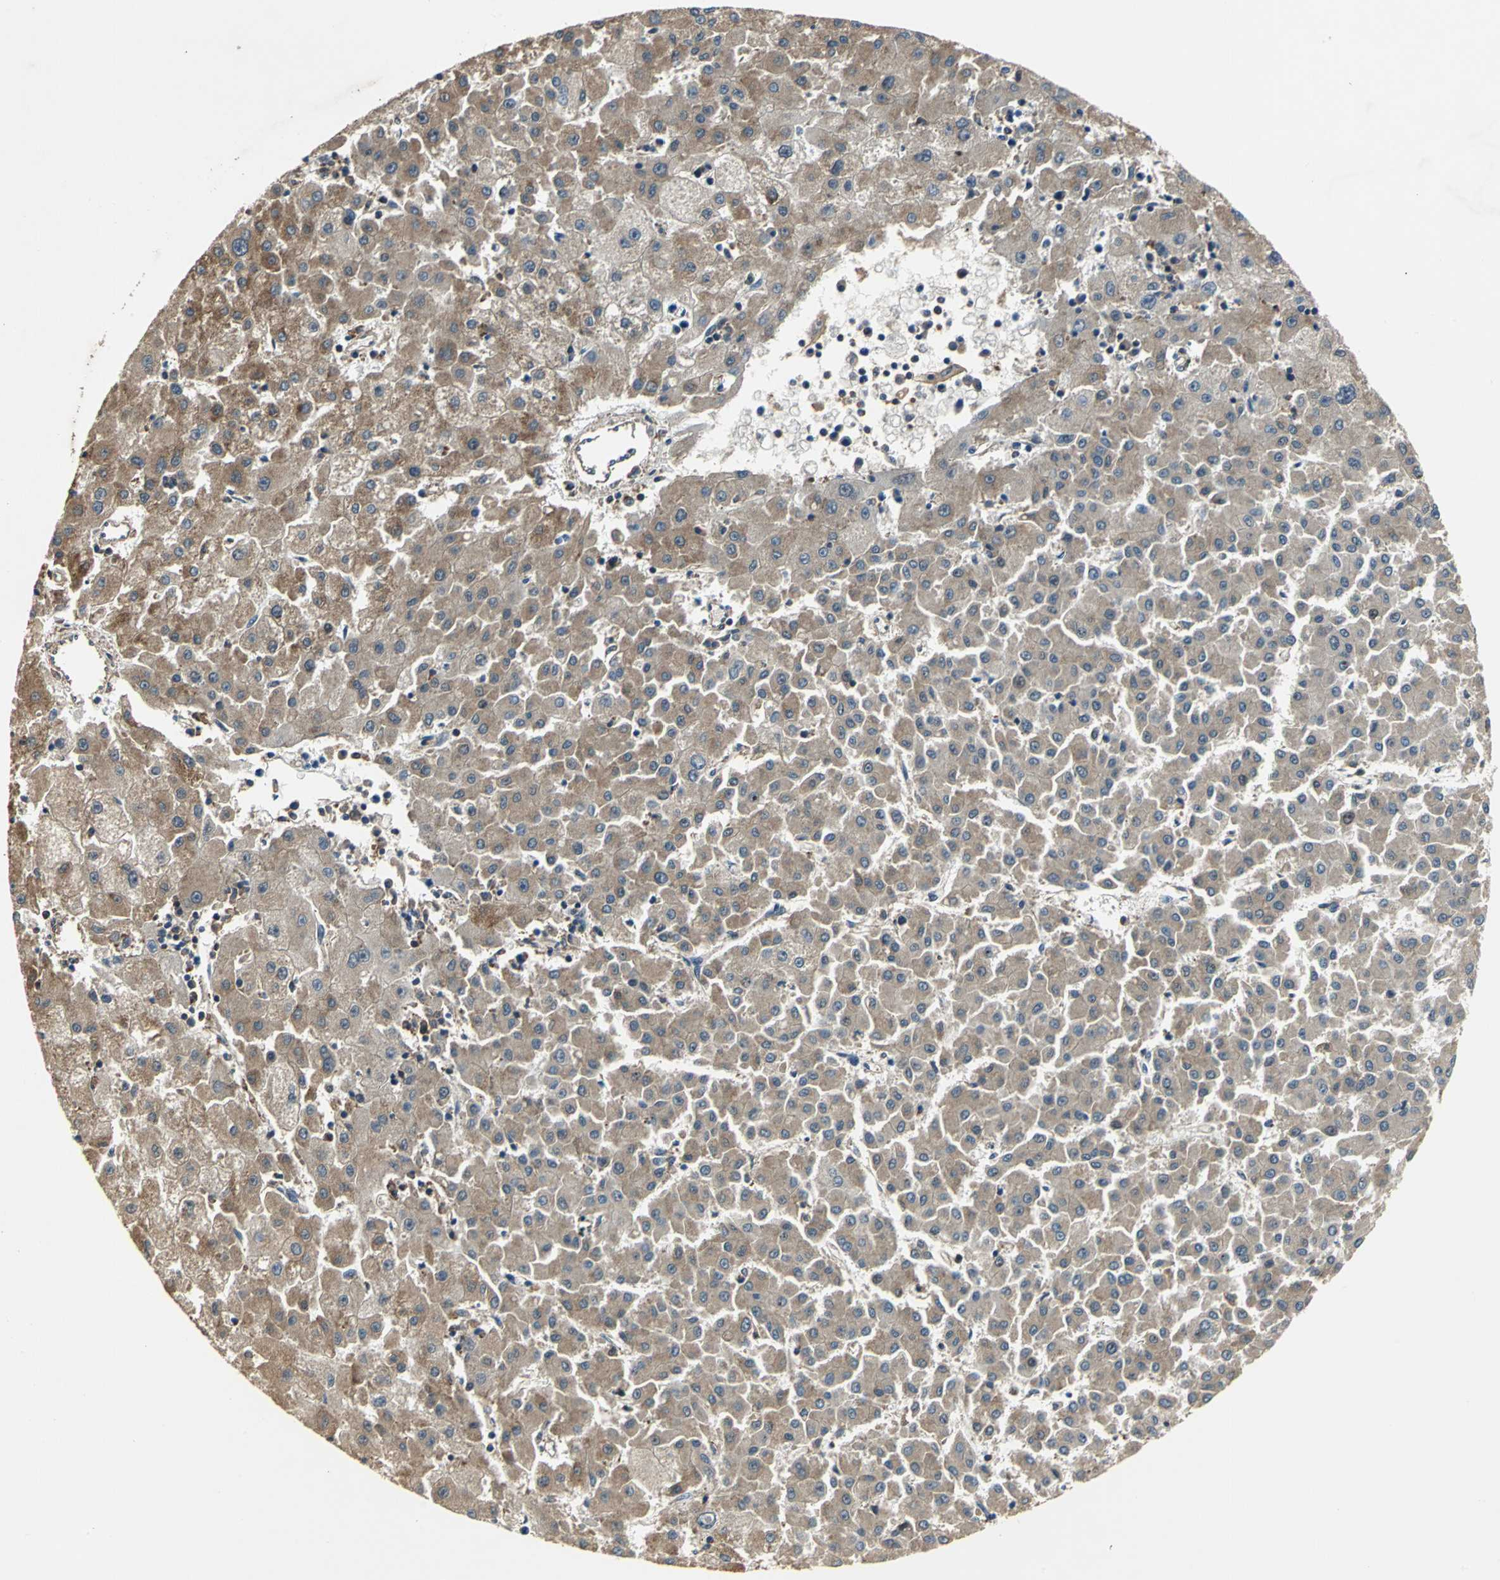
{"staining": {"intensity": "moderate", "quantity": ">75%", "location": "cytoplasmic/membranous"}, "tissue": "liver cancer", "cell_type": "Tumor cells", "image_type": "cancer", "snomed": [{"axis": "morphology", "description": "Carcinoma, Hepatocellular, NOS"}, {"axis": "topography", "description": "Liver"}], "caption": "Brown immunohistochemical staining in hepatocellular carcinoma (liver) demonstrates moderate cytoplasmic/membranous positivity in approximately >75% of tumor cells. The staining was performed using DAB (3,3'-diaminobenzidine), with brown indicating positive protein expression. Nuclei are stained blue with hematoxylin.", "gene": "EIF2B2", "patient": {"sex": "male", "age": 72}}